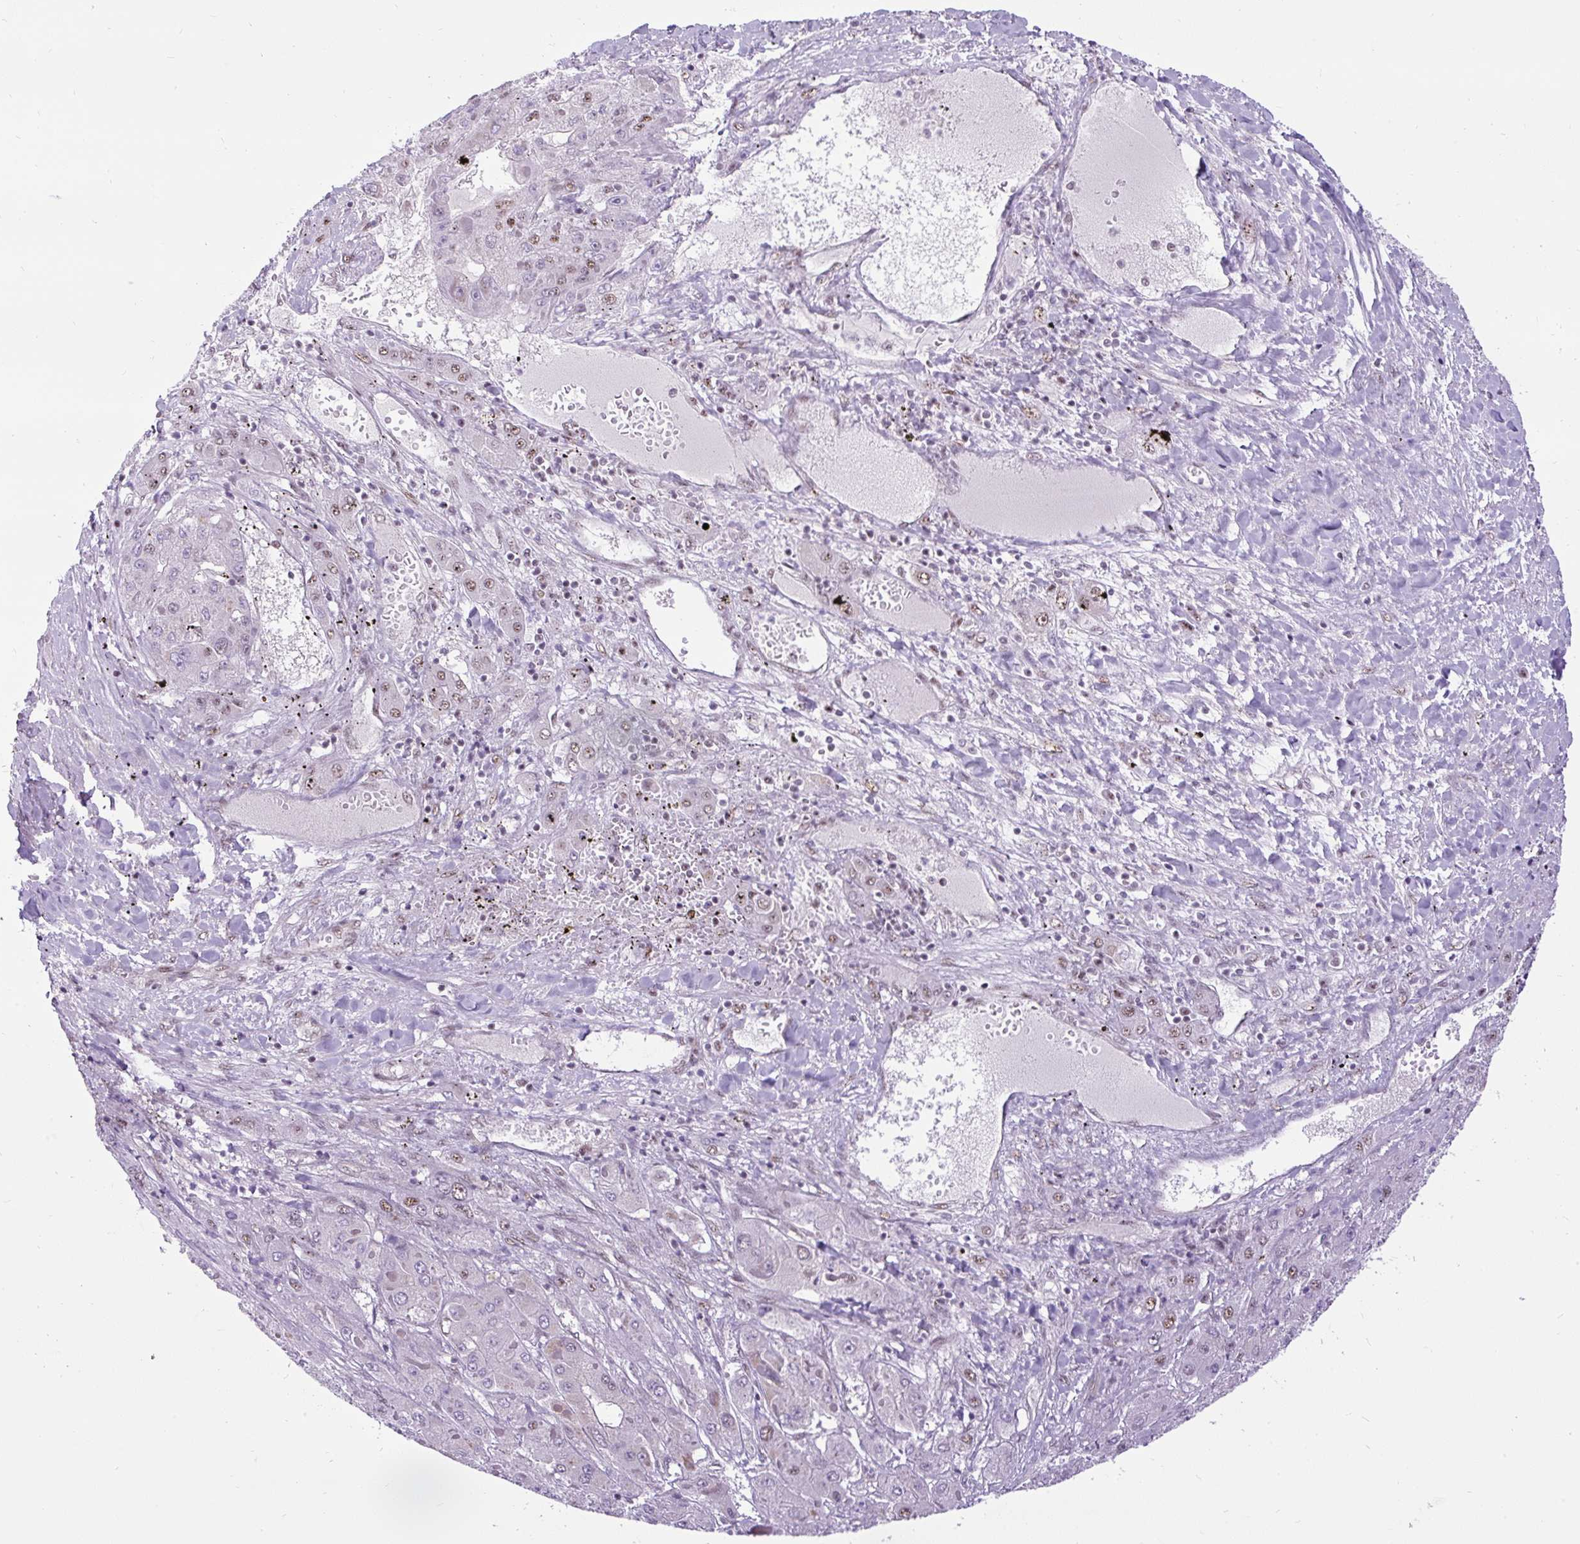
{"staining": {"intensity": "moderate", "quantity": "<25%", "location": "nuclear"}, "tissue": "liver cancer", "cell_type": "Tumor cells", "image_type": "cancer", "snomed": [{"axis": "morphology", "description": "Carcinoma, Hepatocellular, NOS"}, {"axis": "topography", "description": "Liver"}], "caption": "Protein staining of liver cancer tissue shows moderate nuclear staining in about <25% of tumor cells. (Stains: DAB (3,3'-diaminobenzidine) in brown, nuclei in blue, Microscopy: brightfield microscopy at high magnification).", "gene": "SMC5", "patient": {"sex": "female", "age": 73}}